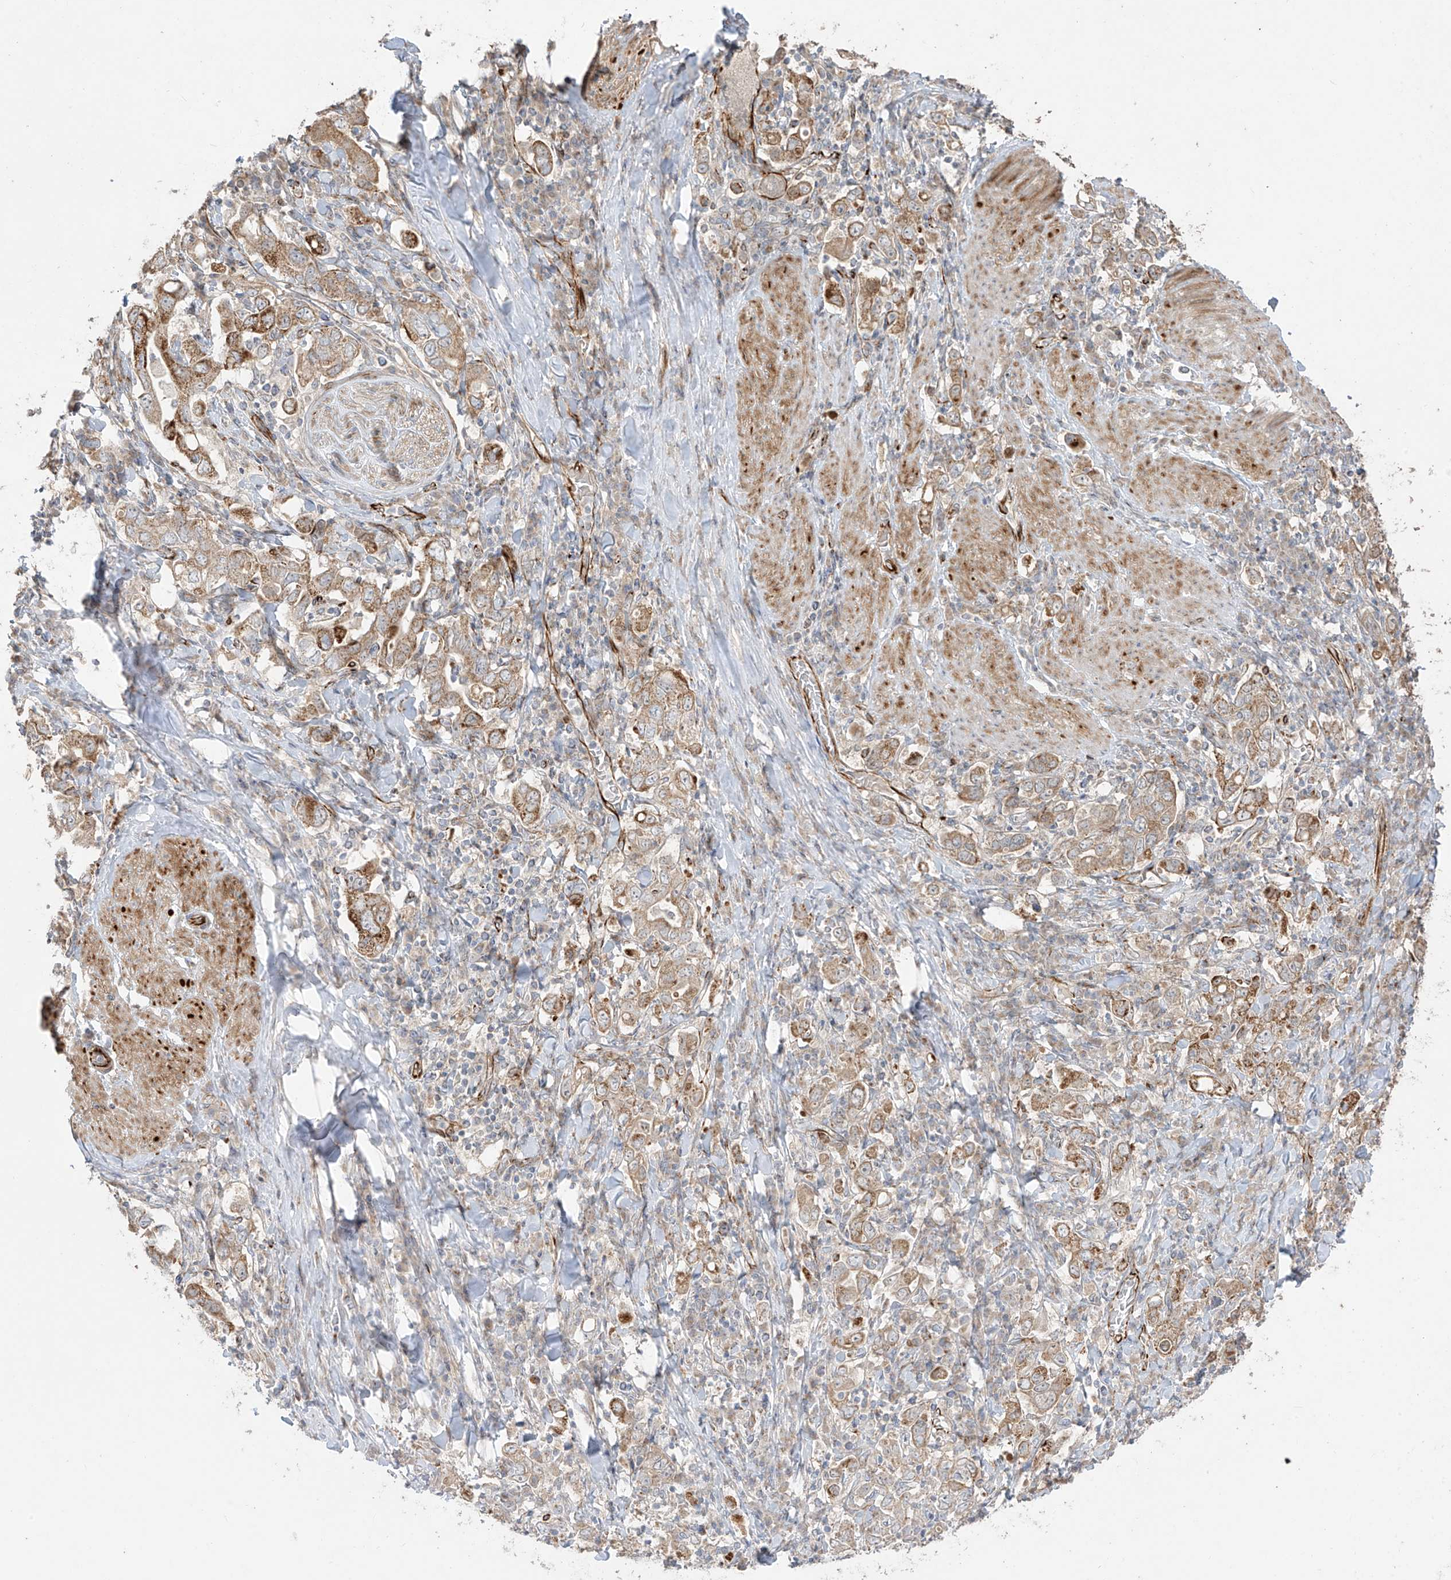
{"staining": {"intensity": "moderate", "quantity": ">75%", "location": "cytoplasmic/membranous"}, "tissue": "stomach cancer", "cell_type": "Tumor cells", "image_type": "cancer", "snomed": [{"axis": "morphology", "description": "Adenocarcinoma, NOS"}, {"axis": "topography", "description": "Stomach, upper"}], "caption": "DAB (3,3'-diaminobenzidine) immunohistochemical staining of human stomach cancer (adenocarcinoma) exhibits moderate cytoplasmic/membranous protein expression in about >75% of tumor cells.", "gene": "DCDC2", "patient": {"sex": "male", "age": 62}}